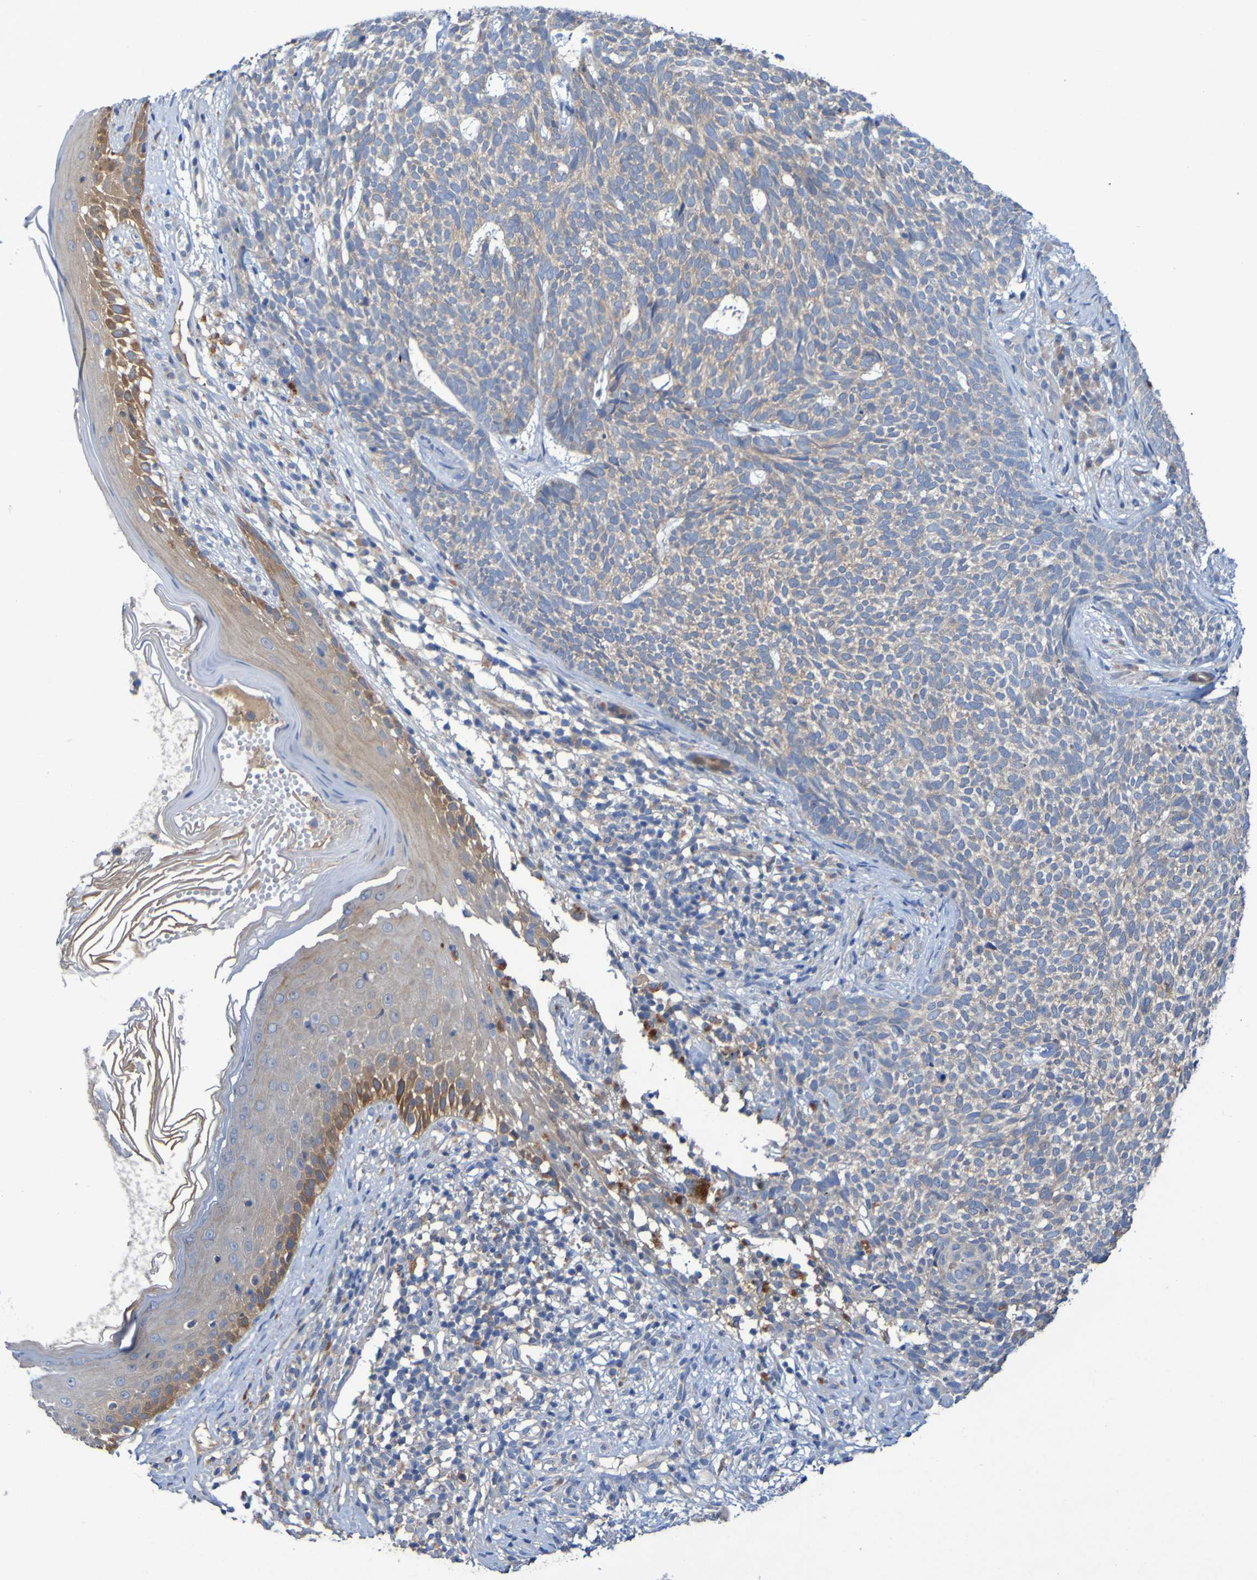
{"staining": {"intensity": "moderate", "quantity": ">75%", "location": "cytoplasmic/membranous"}, "tissue": "skin cancer", "cell_type": "Tumor cells", "image_type": "cancer", "snomed": [{"axis": "morphology", "description": "Basal cell carcinoma"}, {"axis": "topography", "description": "Skin"}], "caption": "Skin cancer stained with DAB immunohistochemistry demonstrates medium levels of moderate cytoplasmic/membranous positivity in approximately >75% of tumor cells. (Stains: DAB (3,3'-diaminobenzidine) in brown, nuclei in blue, Microscopy: brightfield microscopy at high magnification).", "gene": "ARHGEF16", "patient": {"sex": "female", "age": 84}}